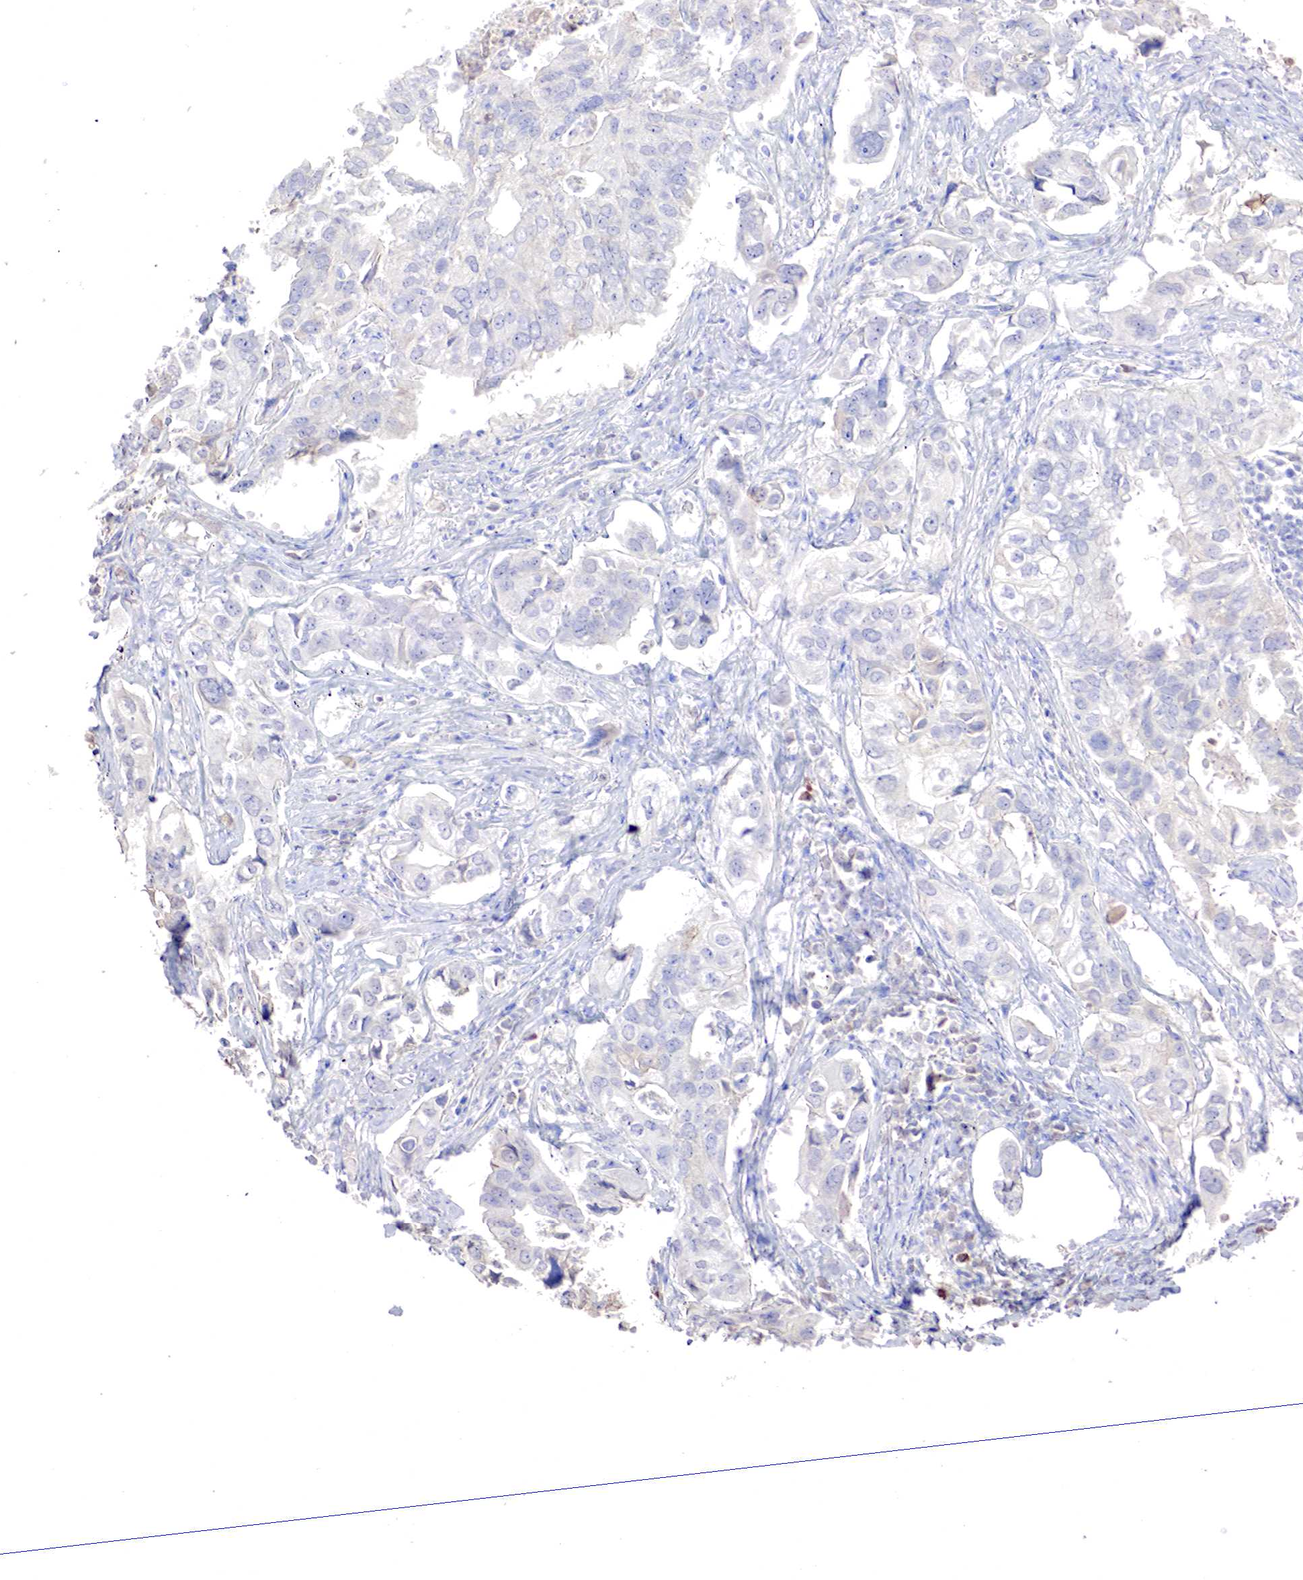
{"staining": {"intensity": "negative", "quantity": "none", "location": "none"}, "tissue": "lung cancer", "cell_type": "Tumor cells", "image_type": "cancer", "snomed": [{"axis": "morphology", "description": "Adenocarcinoma, NOS"}, {"axis": "topography", "description": "Lung"}], "caption": "Tumor cells show no significant expression in lung adenocarcinoma. Brightfield microscopy of immunohistochemistry (IHC) stained with DAB (brown) and hematoxylin (blue), captured at high magnification.", "gene": "GATA1", "patient": {"sex": "male", "age": 48}}